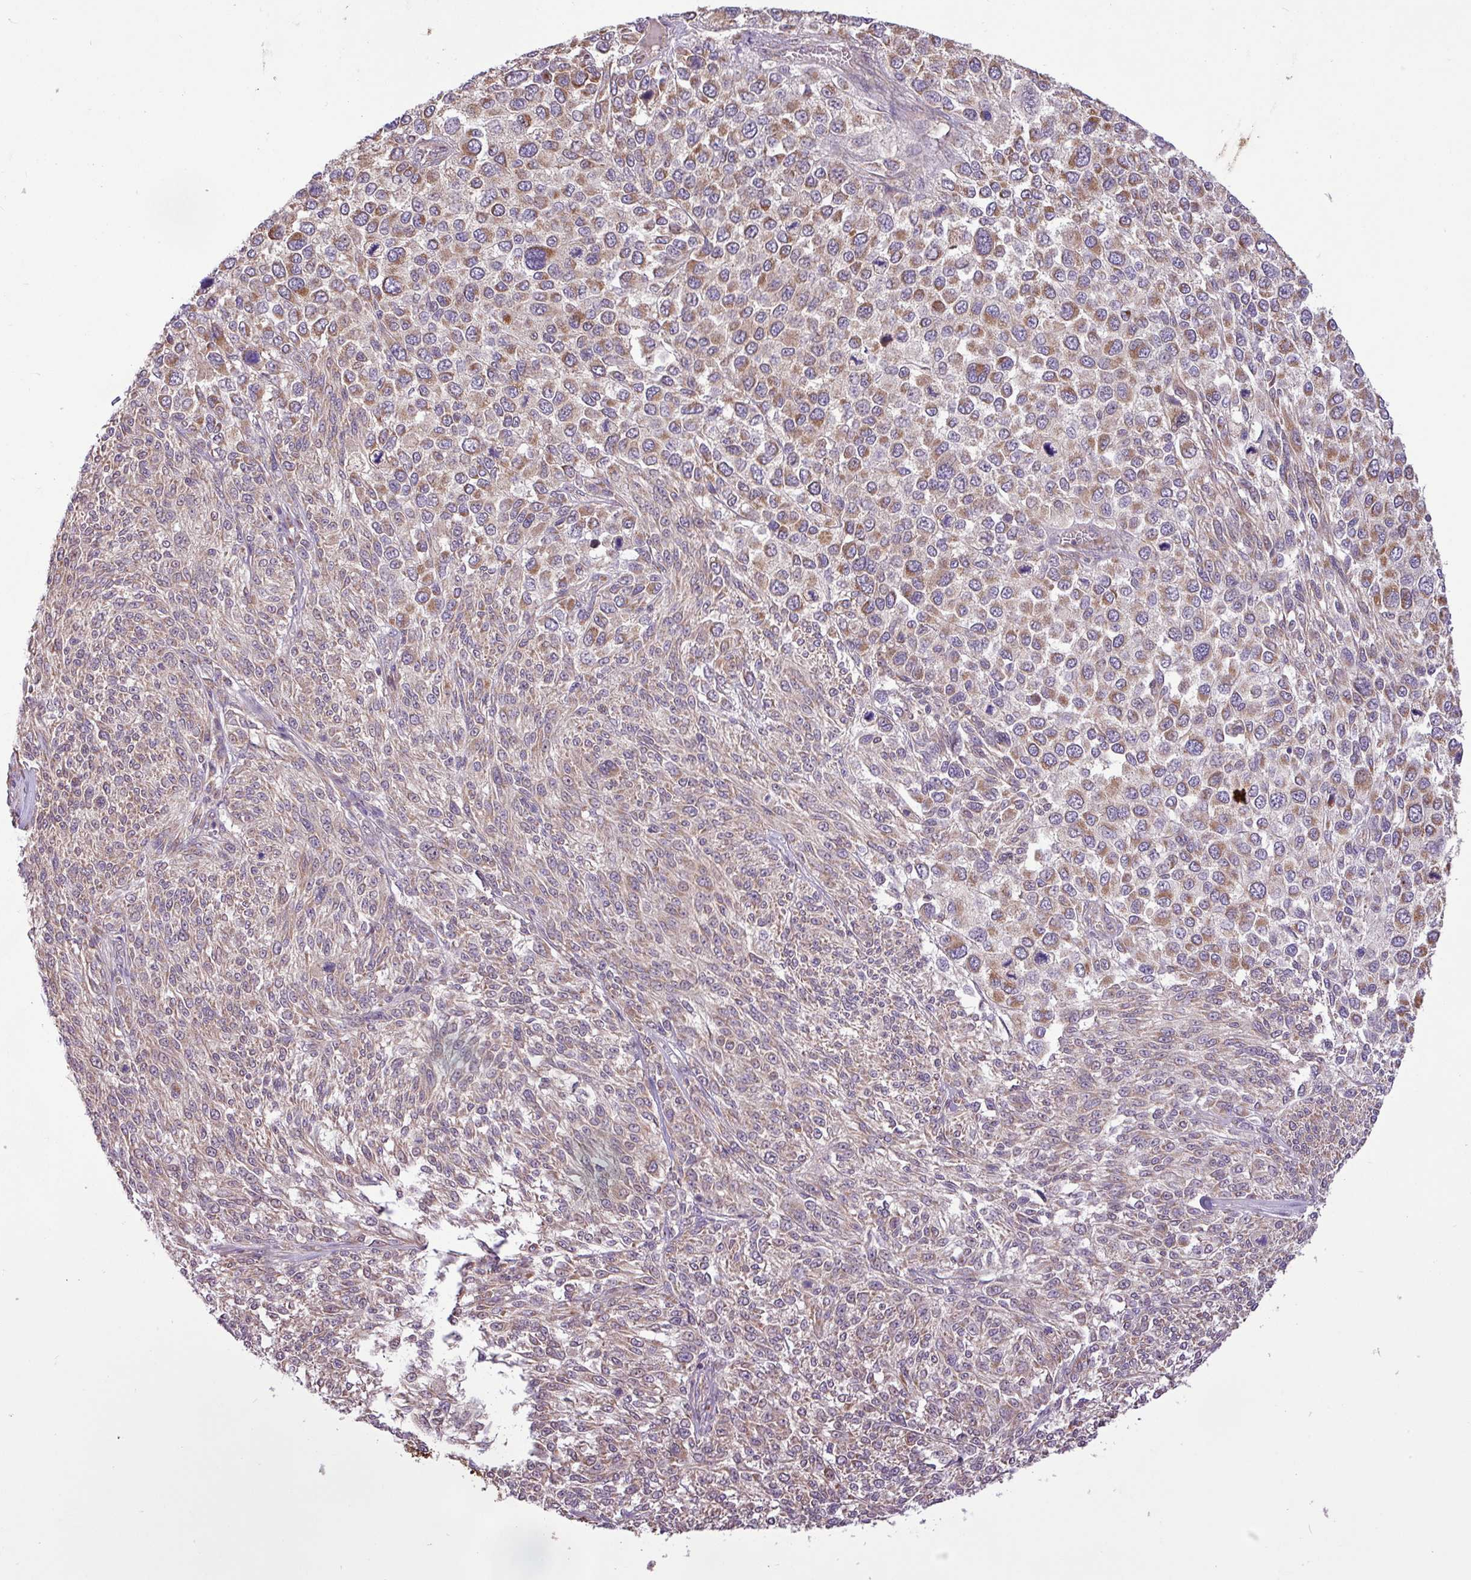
{"staining": {"intensity": "moderate", "quantity": "<25%", "location": "cytoplasmic/membranous"}, "tissue": "melanoma", "cell_type": "Tumor cells", "image_type": "cancer", "snomed": [{"axis": "morphology", "description": "Malignant melanoma, NOS"}, {"axis": "topography", "description": "Skin of trunk"}], "caption": "A high-resolution photomicrograph shows IHC staining of malignant melanoma, which displays moderate cytoplasmic/membranous staining in about <25% of tumor cells.", "gene": "TIMM10B", "patient": {"sex": "male", "age": 71}}